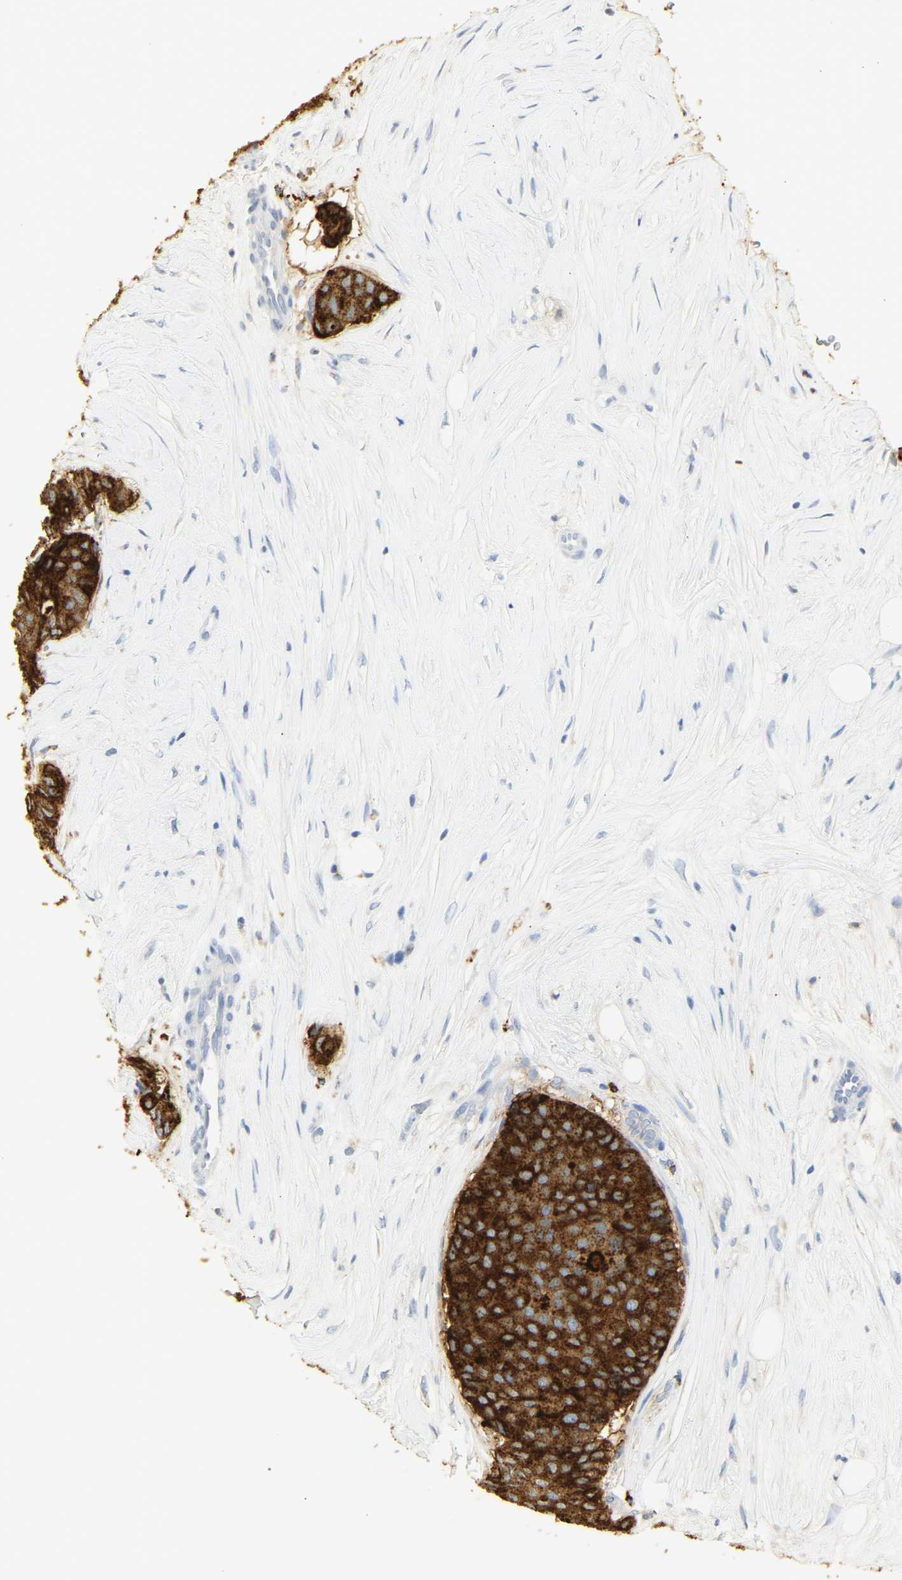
{"staining": {"intensity": "strong", "quantity": ">75%", "location": "cytoplasmic/membranous"}, "tissue": "breast cancer", "cell_type": "Tumor cells", "image_type": "cancer", "snomed": [{"axis": "morphology", "description": "Duct carcinoma"}, {"axis": "topography", "description": "Breast"}], "caption": "Human breast cancer (invasive ductal carcinoma) stained with a brown dye demonstrates strong cytoplasmic/membranous positive positivity in approximately >75% of tumor cells.", "gene": "CEACAM5", "patient": {"sex": "female", "age": 75}}